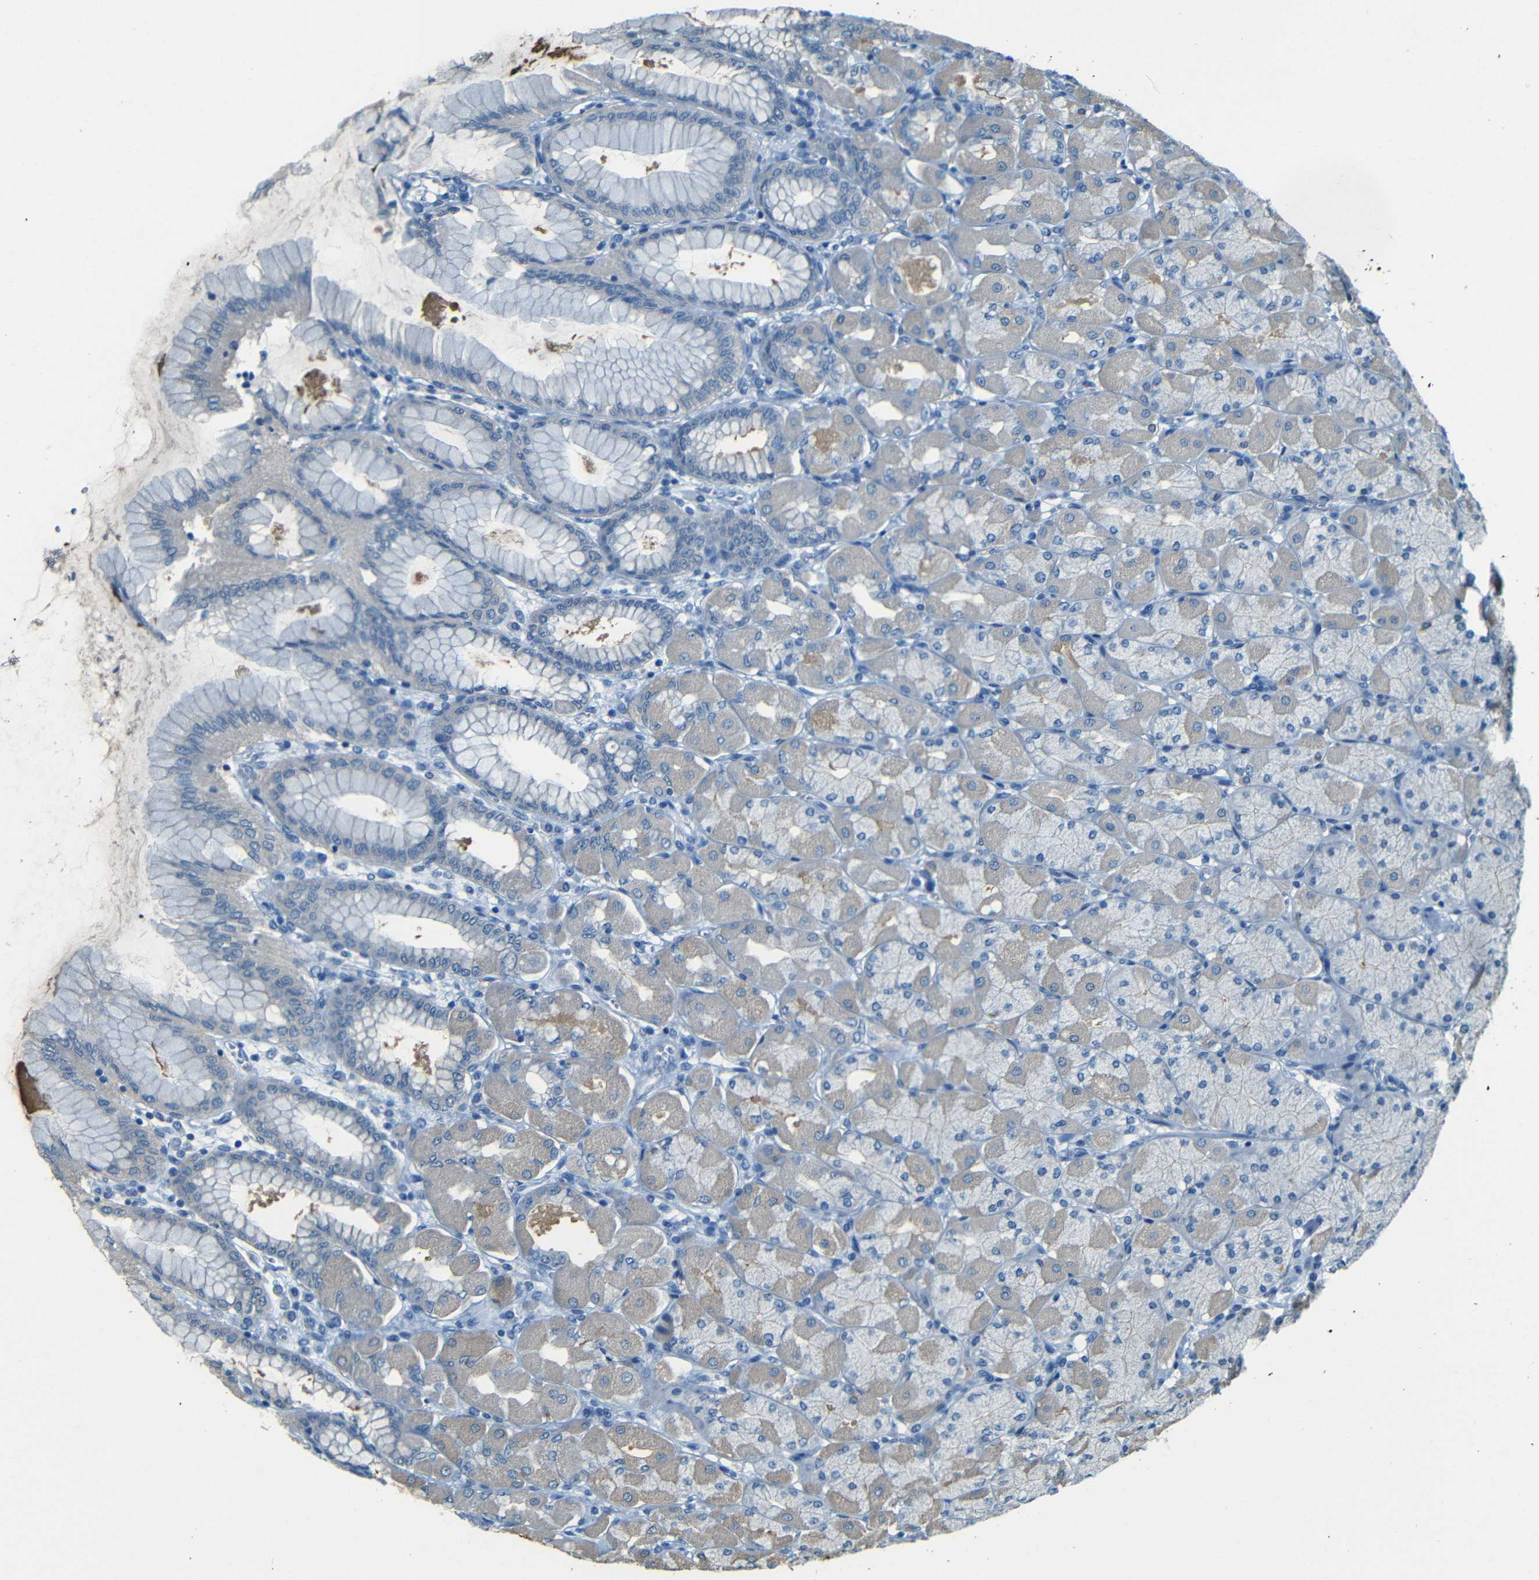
{"staining": {"intensity": "weak", "quantity": "<25%", "location": "cytoplasmic/membranous"}, "tissue": "stomach", "cell_type": "Glandular cells", "image_type": "normal", "snomed": [{"axis": "morphology", "description": "Normal tissue, NOS"}, {"axis": "topography", "description": "Stomach, upper"}], "caption": "Immunohistochemistry (IHC) image of normal stomach: stomach stained with DAB (3,3'-diaminobenzidine) displays no significant protein positivity in glandular cells. The staining was performed using DAB (3,3'-diaminobenzidine) to visualize the protein expression in brown, while the nuclei were stained in blue with hematoxylin (Magnification: 20x).", "gene": "ZMAT1", "patient": {"sex": "female", "age": 56}}